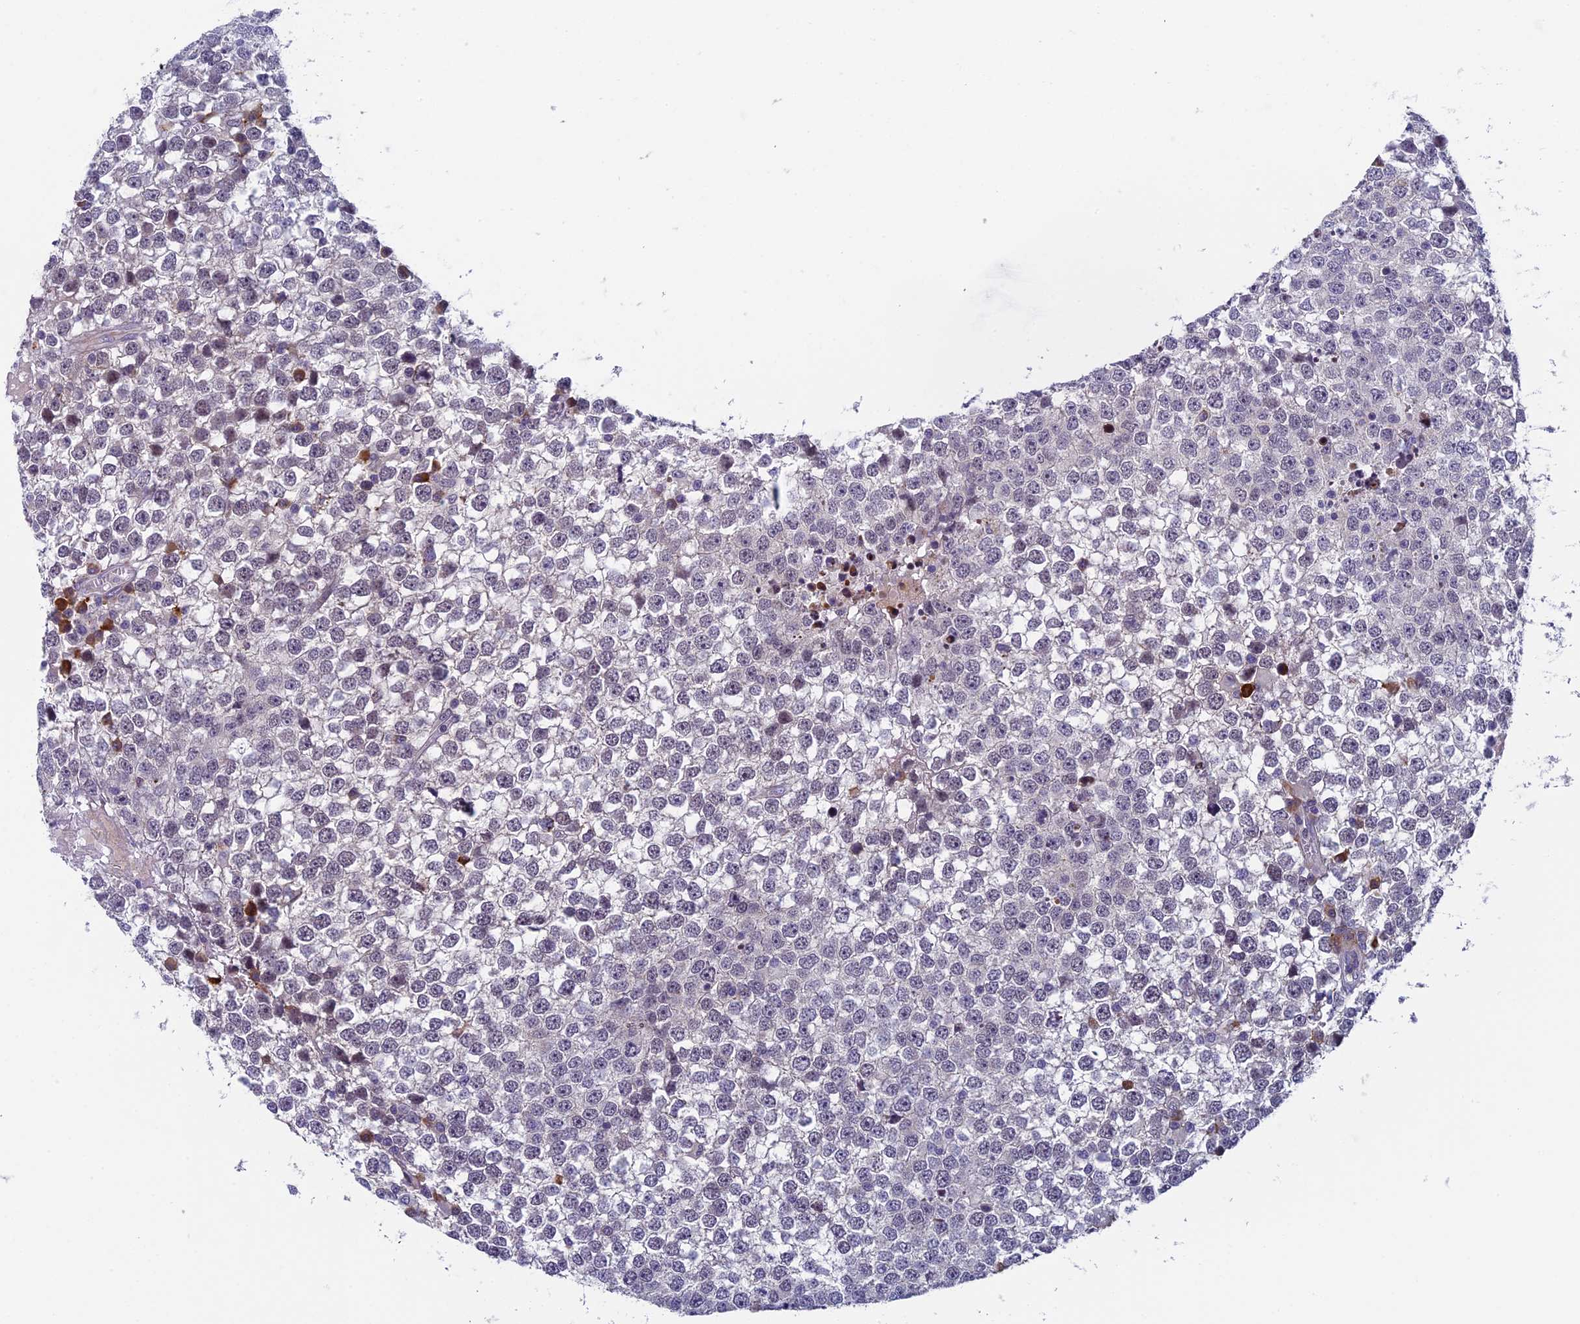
{"staining": {"intensity": "negative", "quantity": "none", "location": "none"}, "tissue": "testis cancer", "cell_type": "Tumor cells", "image_type": "cancer", "snomed": [{"axis": "morphology", "description": "Seminoma, NOS"}, {"axis": "topography", "description": "Testis"}], "caption": "Human testis cancer (seminoma) stained for a protein using immunohistochemistry (IHC) displays no positivity in tumor cells.", "gene": "CNEP1R1", "patient": {"sex": "male", "age": 65}}